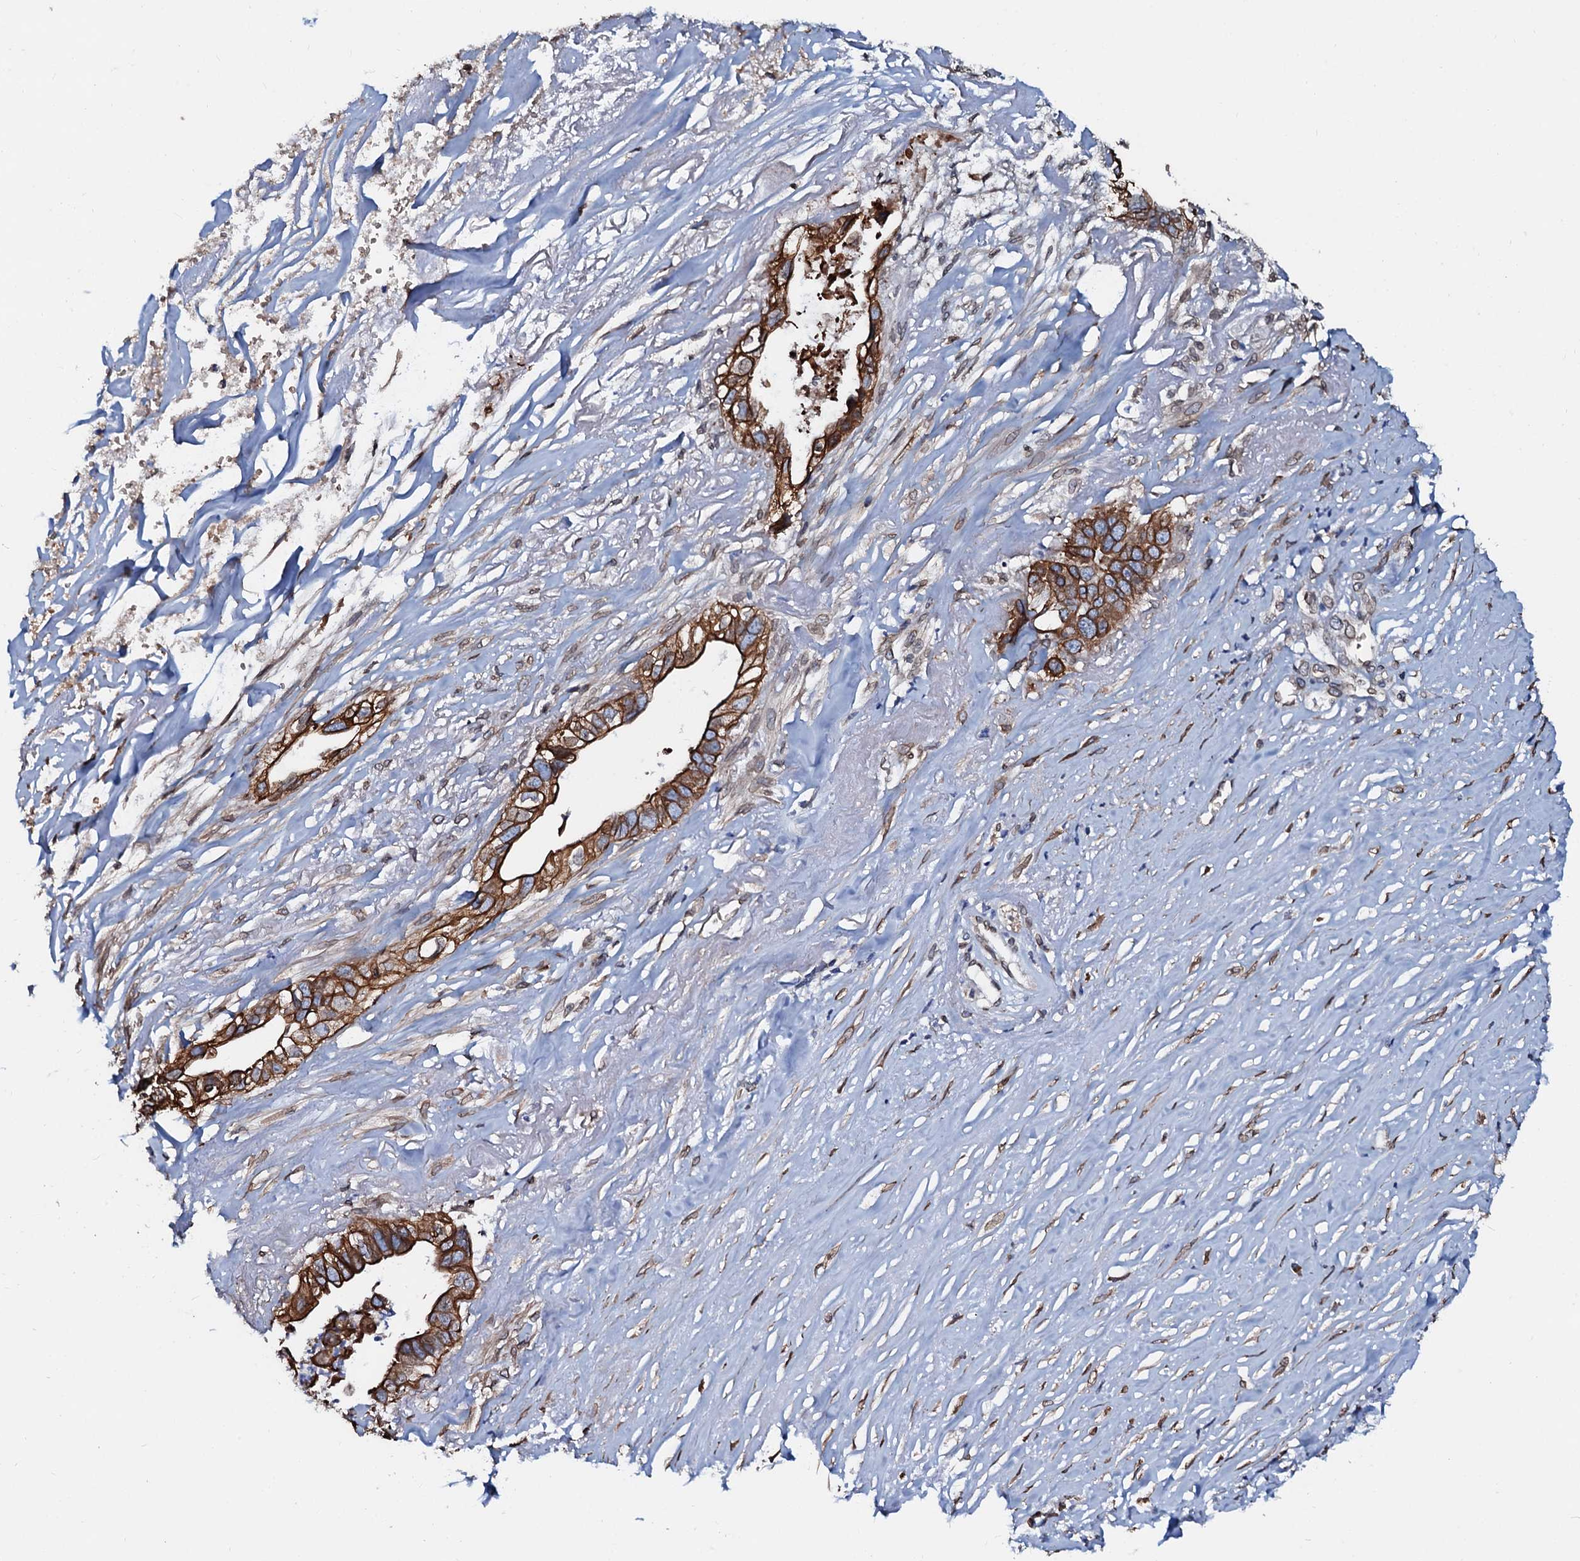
{"staining": {"intensity": "strong", "quantity": ">75%", "location": "cytoplasmic/membranous"}, "tissue": "liver cancer", "cell_type": "Tumor cells", "image_type": "cancer", "snomed": [{"axis": "morphology", "description": "Cholangiocarcinoma"}, {"axis": "topography", "description": "Liver"}], "caption": "Liver cancer (cholangiocarcinoma) was stained to show a protein in brown. There is high levels of strong cytoplasmic/membranous expression in about >75% of tumor cells.", "gene": "NRP2", "patient": {"sex": "female", "age": 79}}